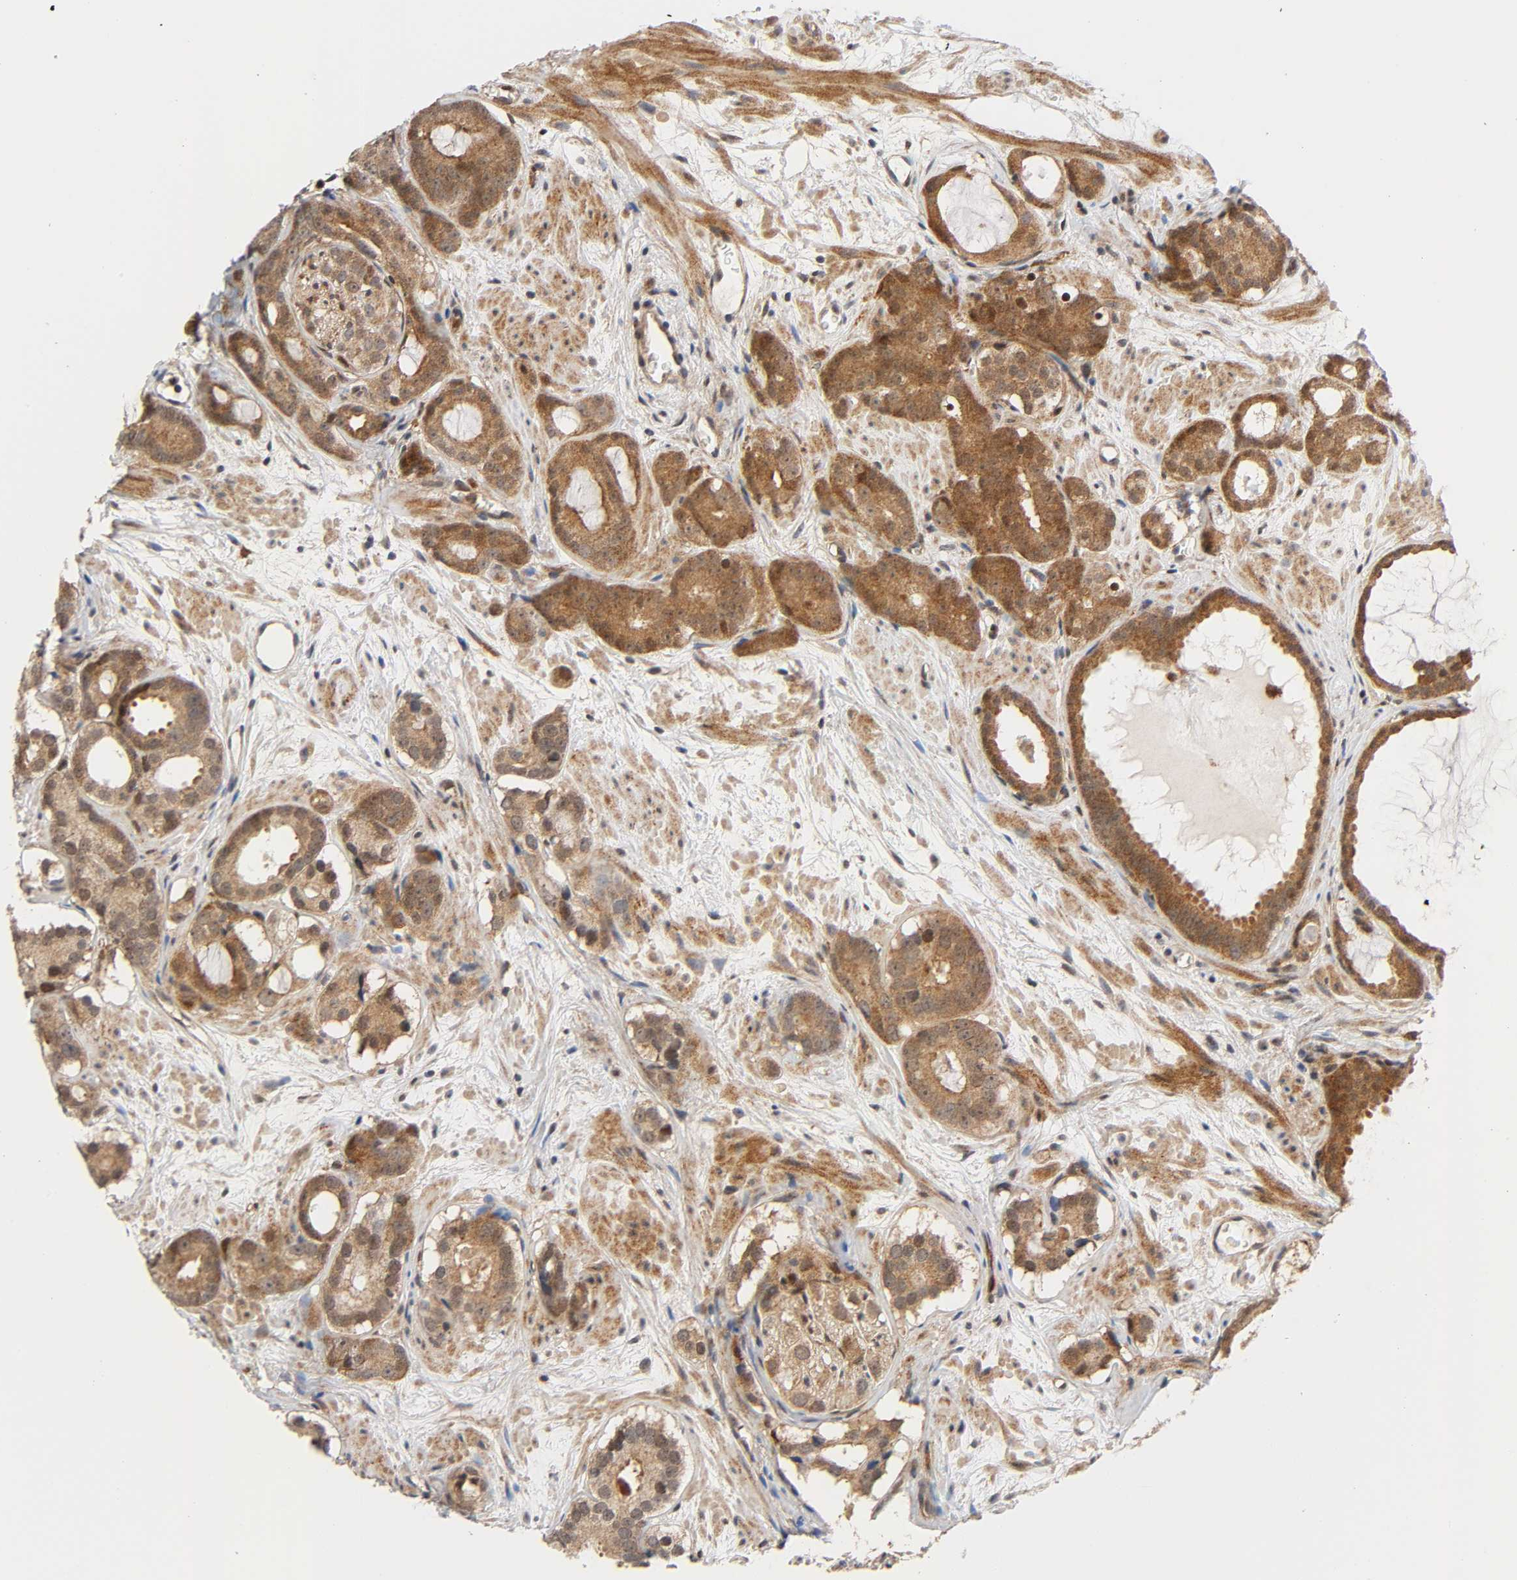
{"staining": {"intensity": "moderate", "quantity": ">75%", "location": "cytoplasmic/membranous,nuclear"}, "tissue": "prostate cancer", "cell_type": "Tumor cells", "image_type": "cancer", "snomed": [{"axis": "morphology", "description": "Adenocarcinoma, Low grade"}, {"axis": "topography", "description": "Prostate"}], "caption": "Protein staining of prostate adenocarcinoma (low-grade) tissue demonstrates moderate cytoplasmic/membranous and nuclear positivity in approximately >75% of tumor cells.", "gene": "CASP9", "patient": {"sex": "male", "age": 57}}